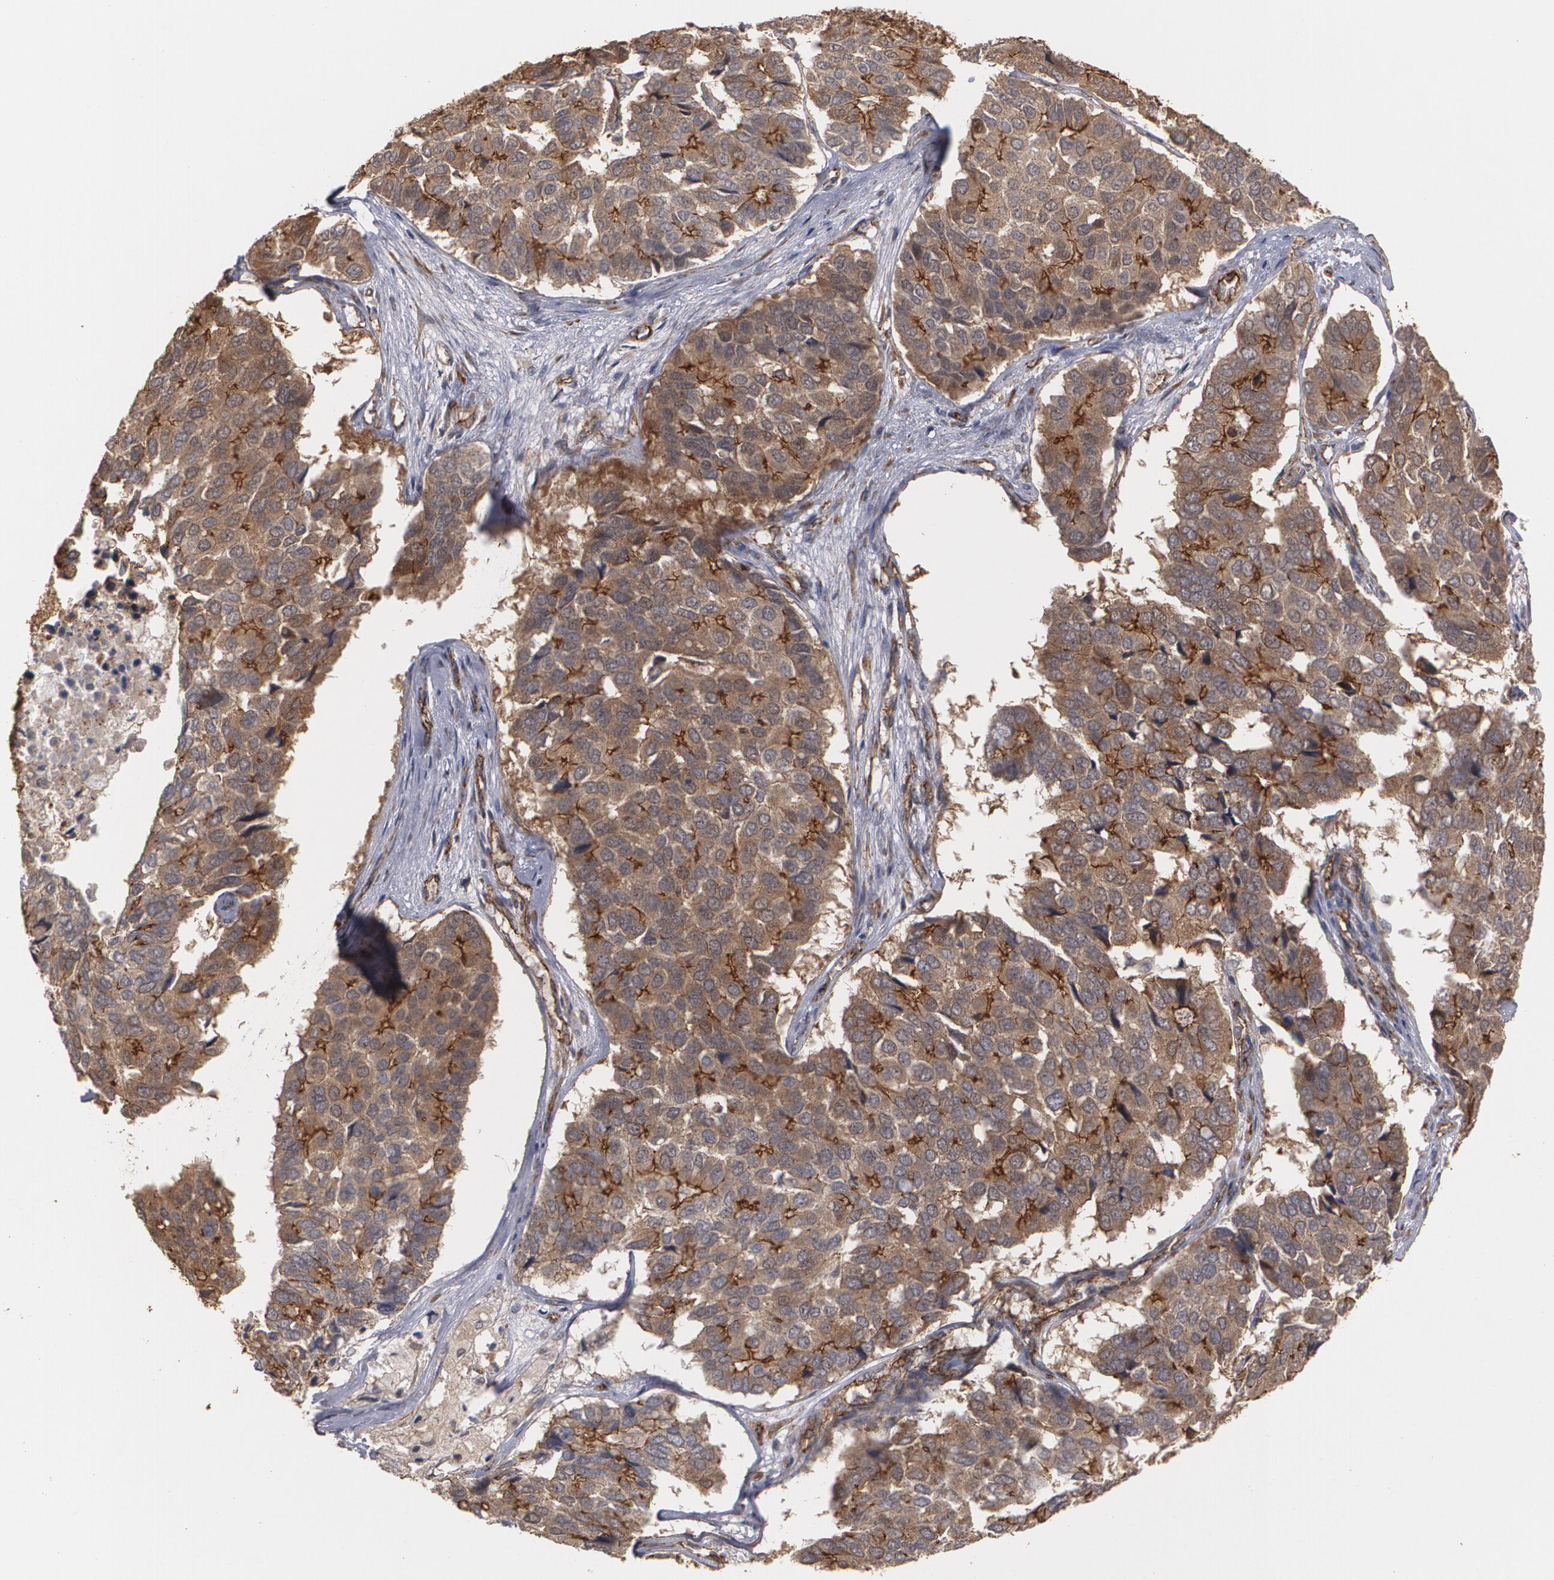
{"staining": {"intensity": "strong", "quantity": ">75%", "location": "cytoplasmic/membranous"}, "tissue": "pancreatic cancer", "cell_type": "Tumor cells", "image_type": "cancer", "snomed": [{"axis": "morphology", "description": "Adenocarcinoma, NOS"}, {"axis": "topography", "description": "Pancreas"}], "caption": "Protein expression analysis of pancreatic cancer displays strong cytoplasmic/membranous expression in about >75% of tumor cells.", "gene": "TJP1", "patient": {"sex": "male", "age": 50}}